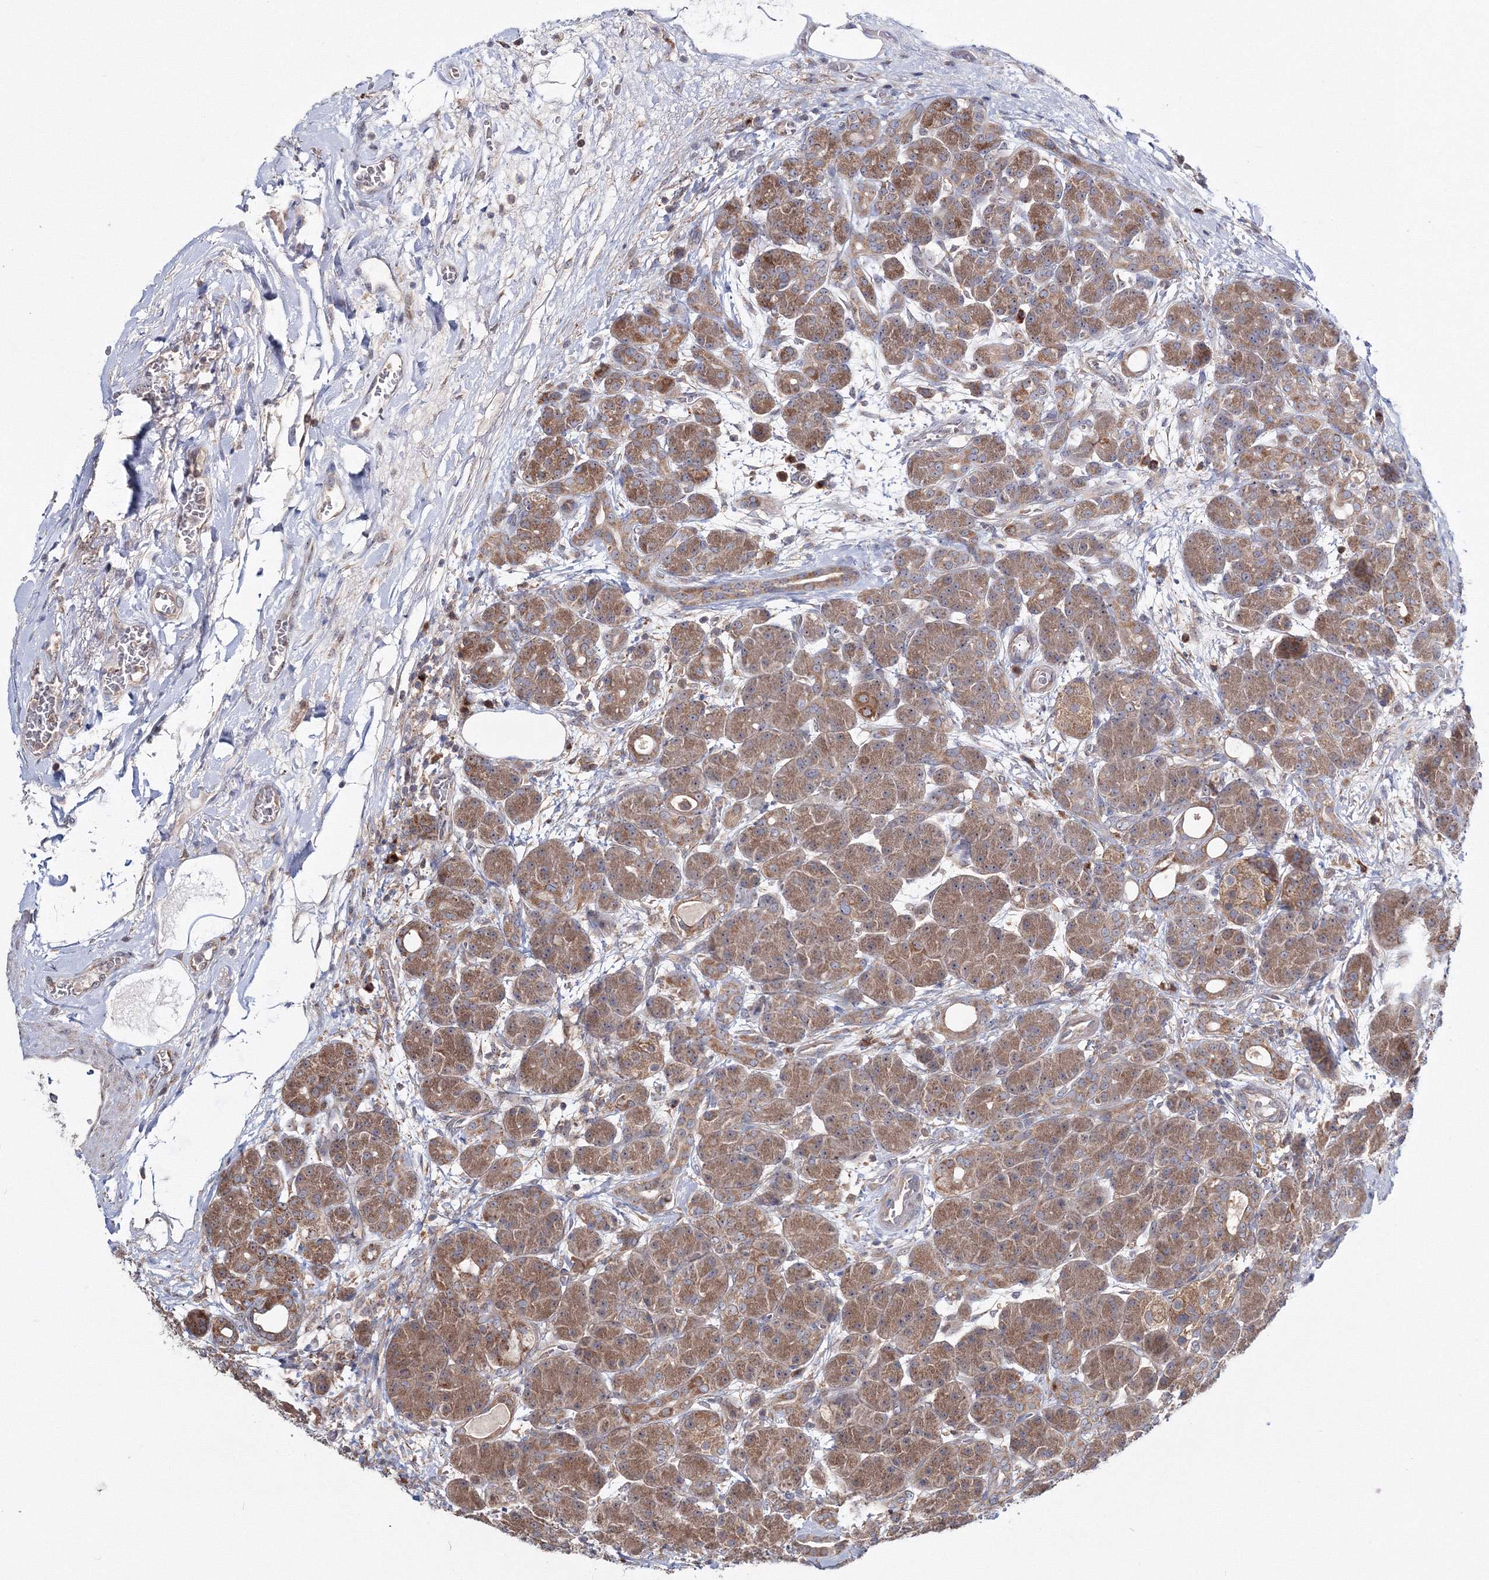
{"staining": {"intensity": "moderate", "quantity": ">75%", "location": "cytoplasmic/membranous"}, "tissue": "pancreas", "cell_type": "Exocrine glandular cells", "image_type": "normal", "snomed": [{"axis": "morphology", "description": "Normal tissue, NOS"}, {"axis": "topography", "description": "Pancreas"}], "caption": "Brown immunohistochemical staining in normal human pancreas demonstrates moderate cytoplasmic/membranous expression in about >75% of exocrine glandular cells. (brown staining indicates protein expression, while blue staining denotes nuclei).", "gene": "PEX13", "patient": {"sex": "male", "age": 63}}